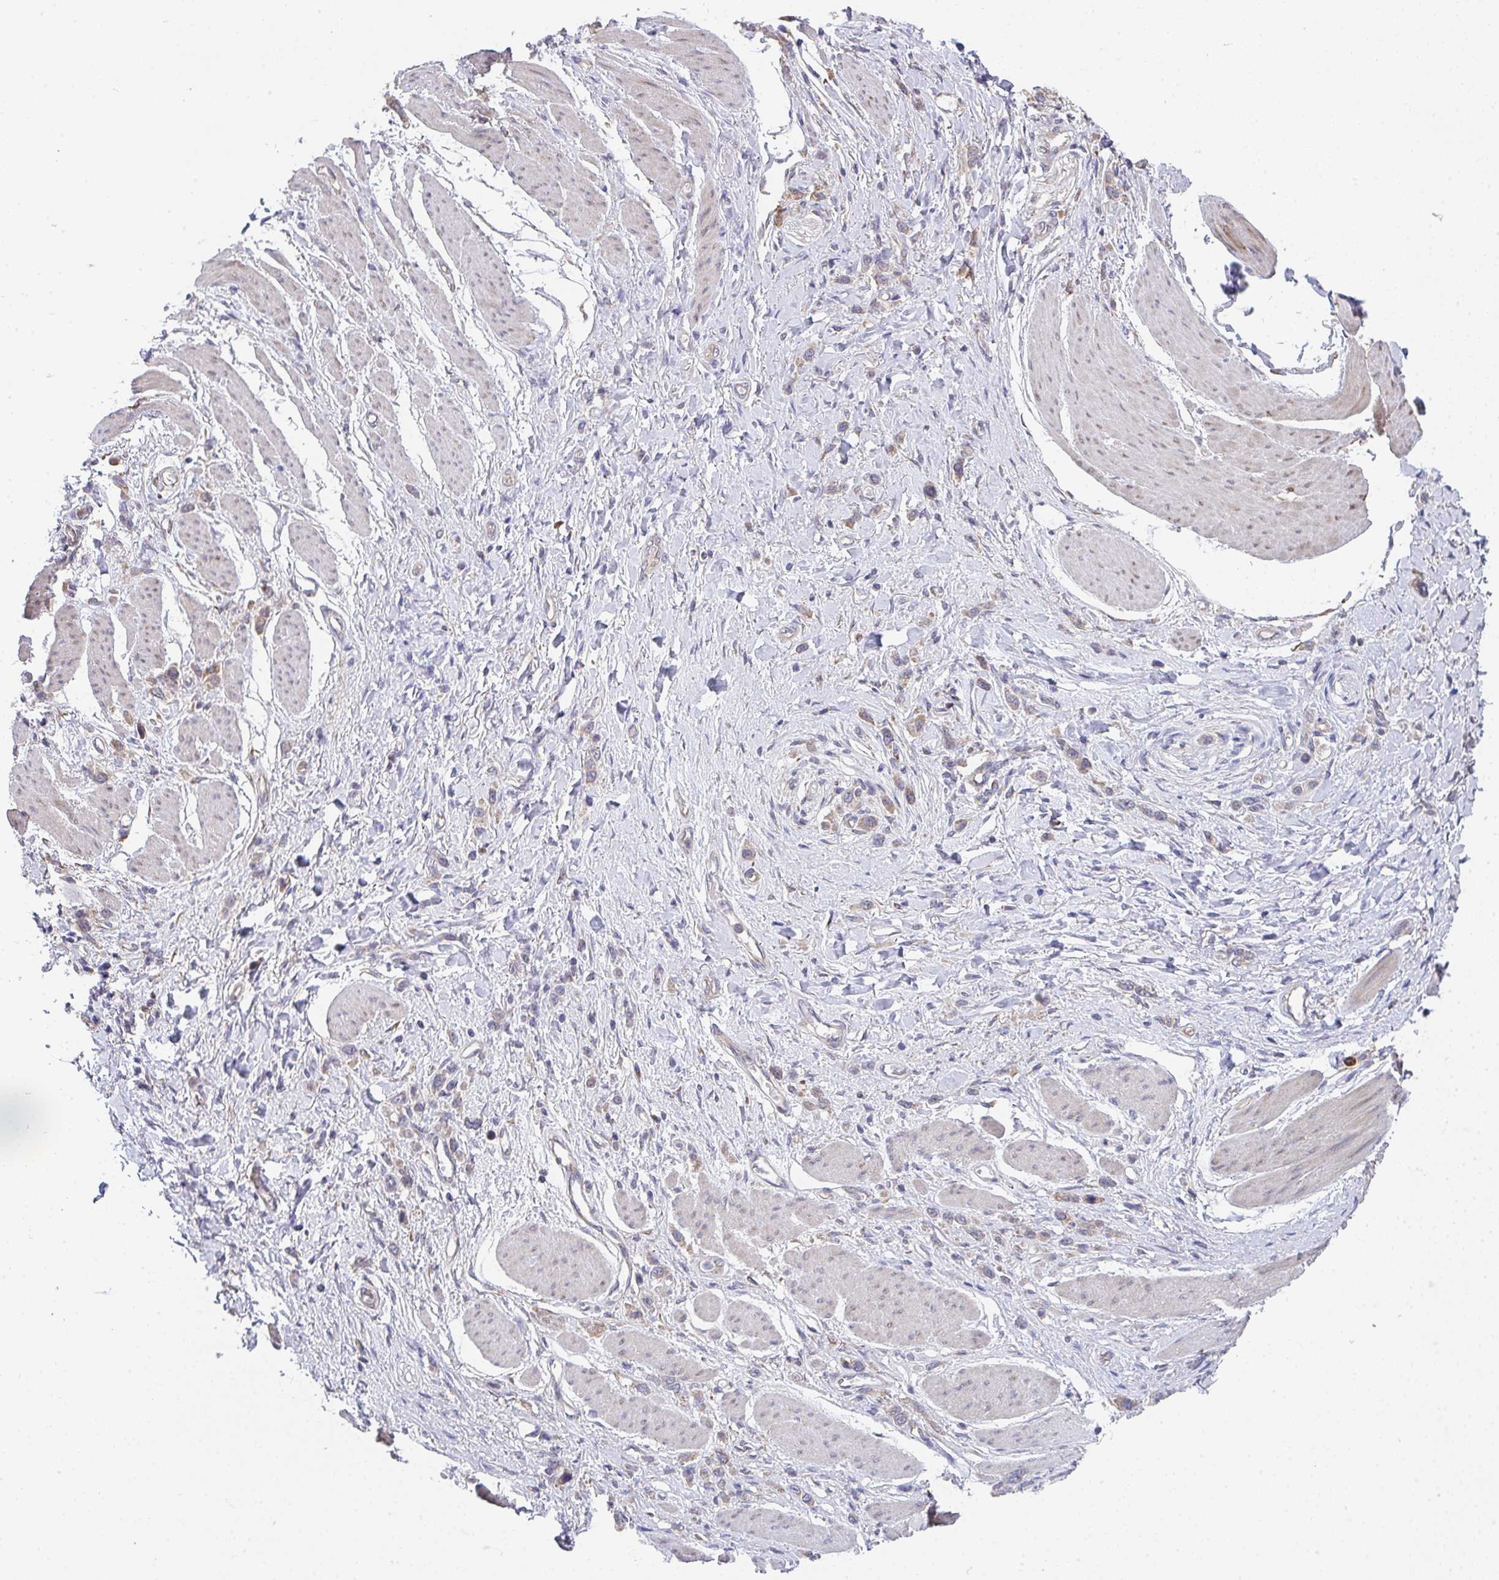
{"staining": {"intensity": "weak", "quantity": "25%-75%", "location": "cytoplasmic/membranous"}, "tissue": "stomach cancer", "cell_type": "Tumor cells", "image_type": "cancer", "snomed": [{"axis": "morphology", "description": "Adenocarcinoma, NOS"}, {"axis": "topography", "description": "Stomach"}], "caption": "Protein expression analysis of human adenocarcinoma (stomach) reveals weak cytoplasmic/membranous positivity in approximately 25%-75% of tumor cells.", "gene": "TSPAN31", "patient": {"sex": "female", "age": 65}}